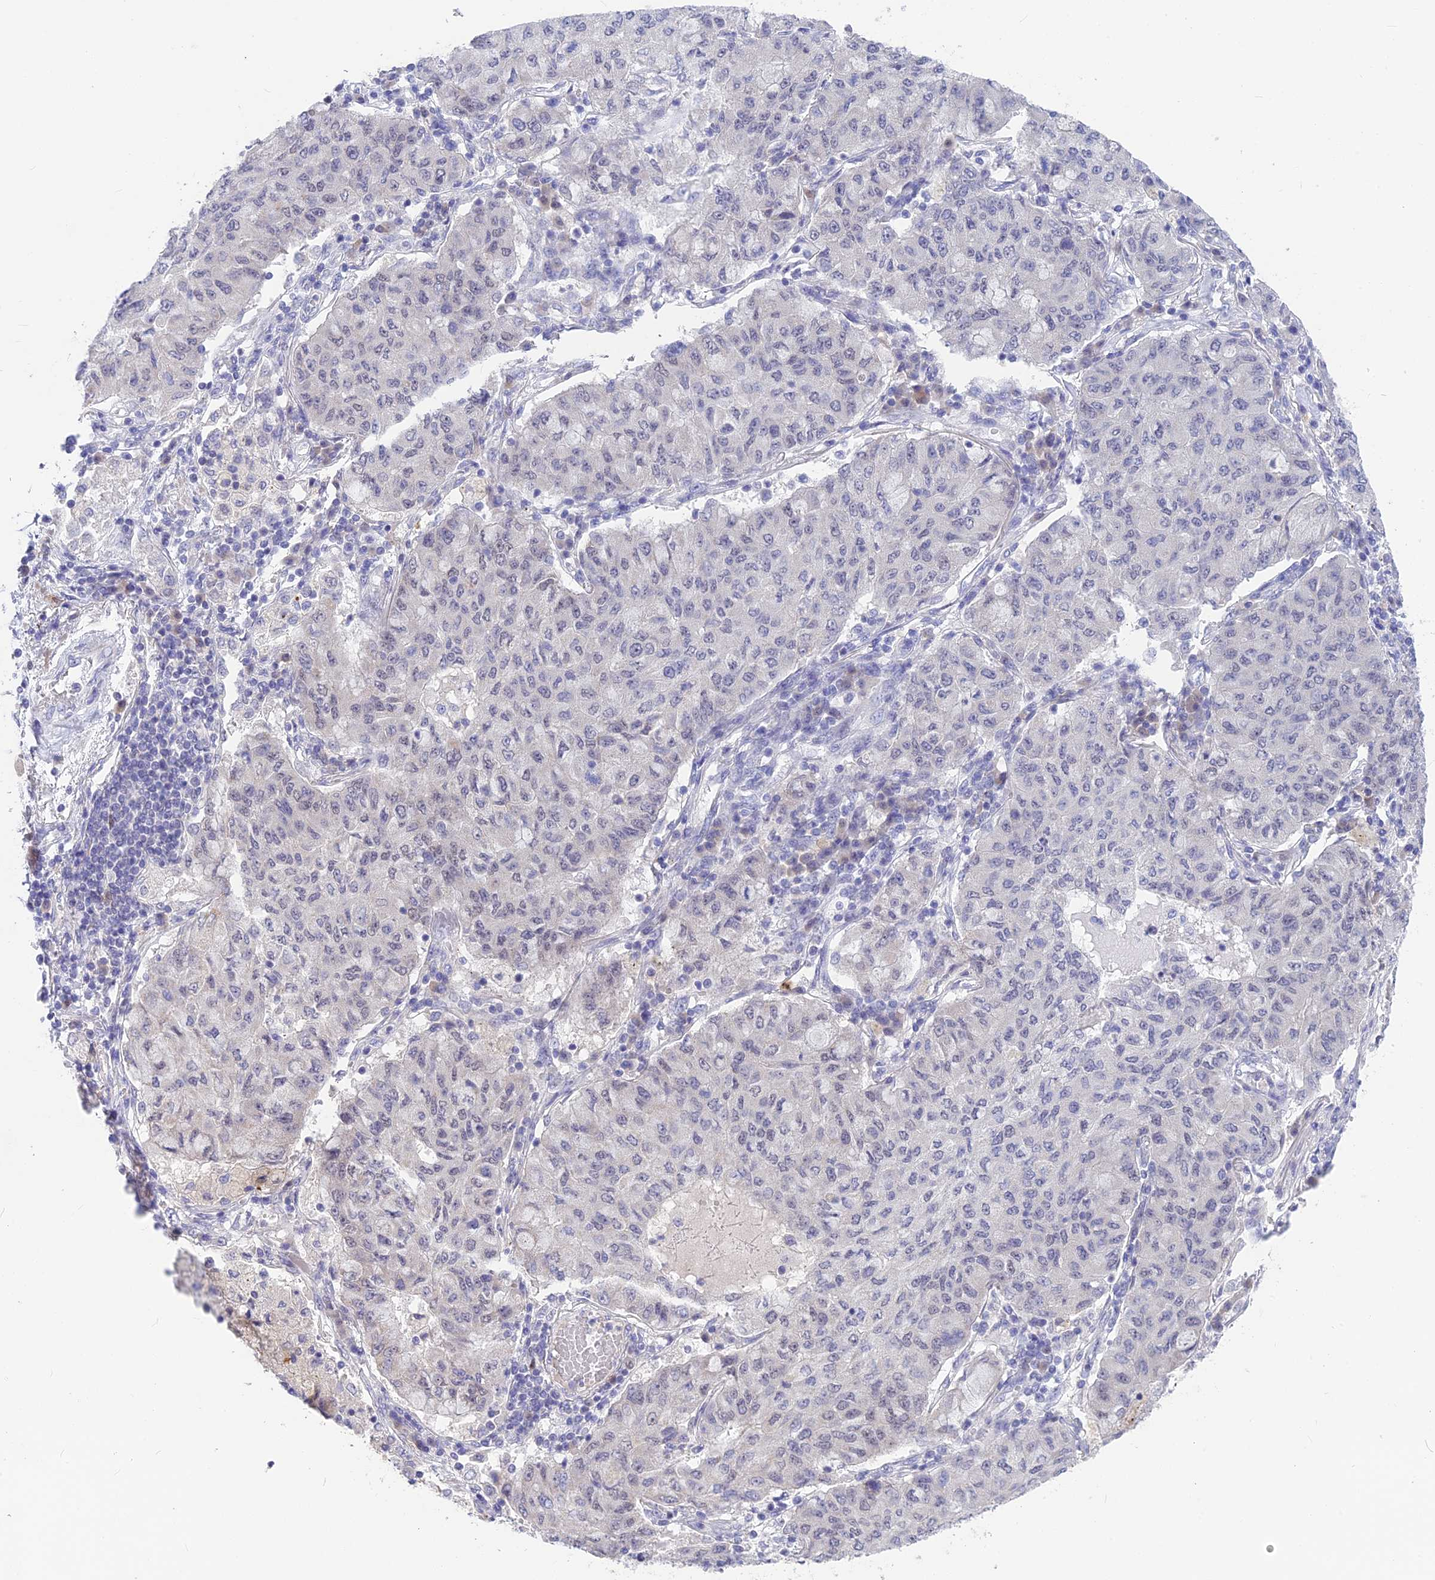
{"staining": {"intensity": "negative", "quantity": "none", "location": "none"}, "tissue": "lung cancer", "cell_type": "Tumor cells", "image_type": "cancer", "snomed": [{"axis": "morphology", "description": "Squamous cell carcinoma, NOS"}, {"axis": "topography", "description": "Lung"}], "caption": "This photomicrograph is of lung cancer (squamous cell carcinoma) stained with immunohistochemistry to label a protein in brown with the nuclei are counter-stained blue. There is no expression in tumor cells. (IHC, brightfield microscopy, high magnification).", "gene": "SNTN", "patient": {"sex": "male", "age": 74}}